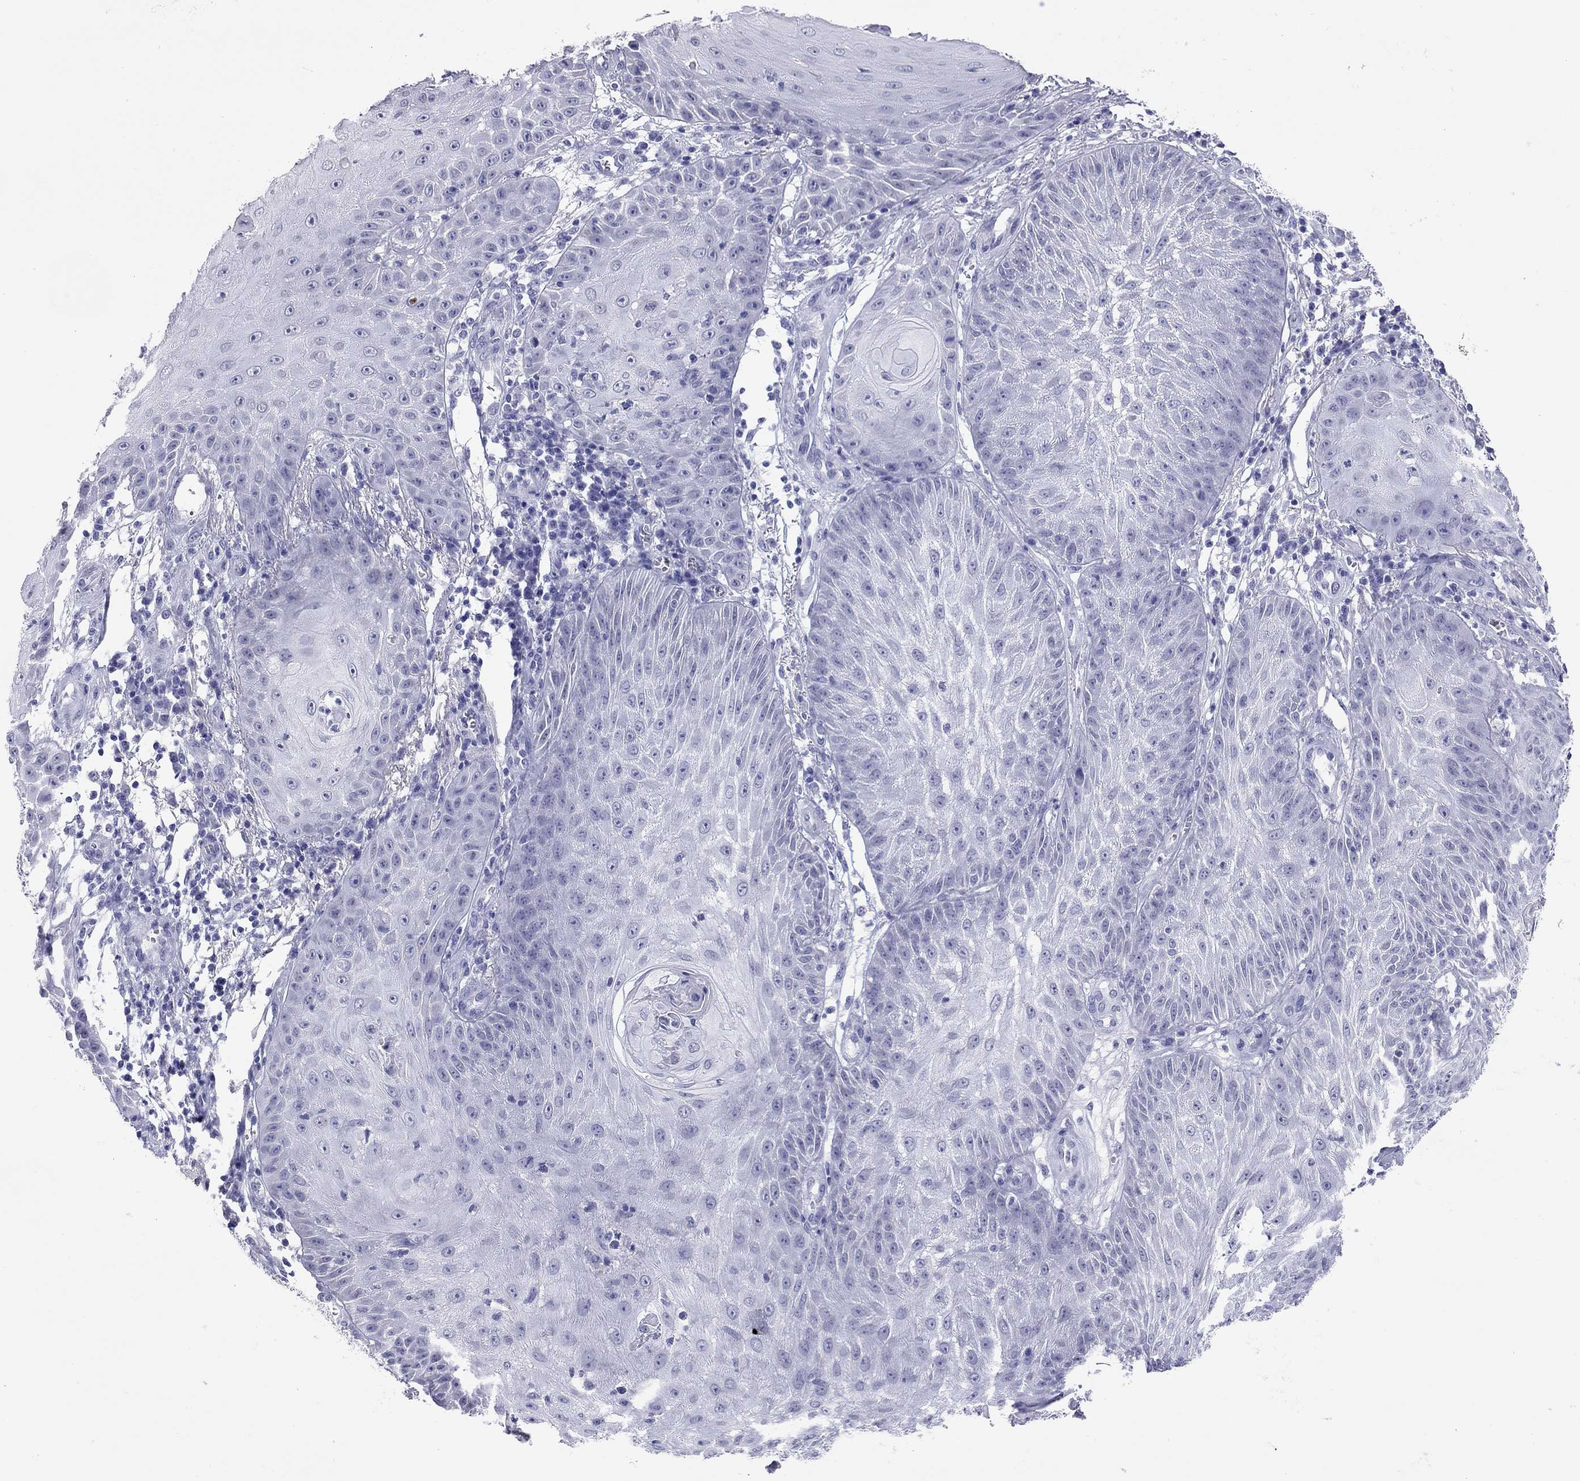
{"staining": {"intensity": "negative", "quantity": "none", "location": "none"}, "tissue": "skin cancer", "cell_type": "Tumor cells", "image_type": "cancer", "snomed": [{"axis": "morphology", "description": "Squamous cell carcinoma, NOS"}, {"axis": "topography", "description": "Skin"}], "caption": "Protein analysis of skin cancer (squamous cell carcinoma) reveals no significant expression in tumor cells. The staining was performed using DAB to visualize the protein expression in brown, while the nuclei were stained in blue with hematoxylin (Magnification: 20x).", "gene": "ARMC12", "patient": {"sex": "male", "age": 70}}